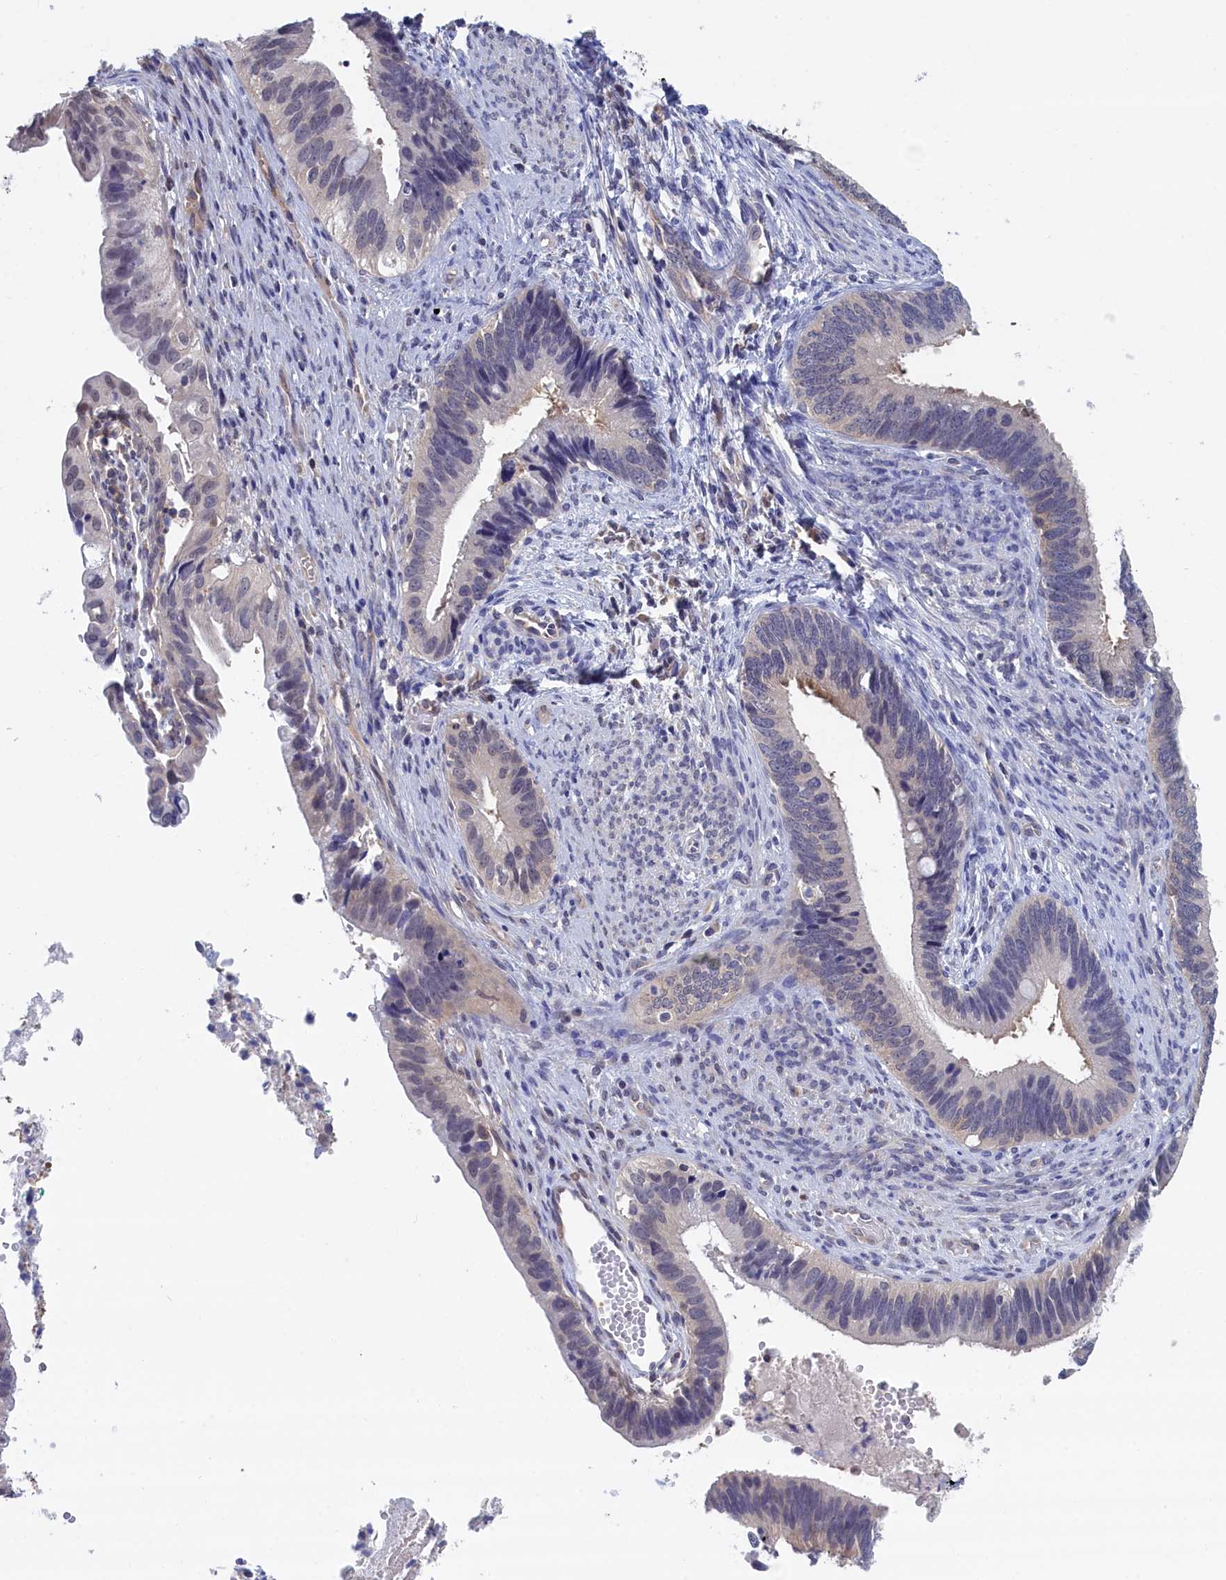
{"staining": {"intensity": "negative", "quantity": "none", "location": "none"}, "tissue": "cervical cancer", "cell_type": "Tumor cells", "image_type": "cancer", "snomed": [{"axis": "morphology", "description": "Adenocarcinoma, NOS"}, {"axis": "topography", "description": "Cervix"}], "caption": "Cervical adenocarcinoma was stained to show a protein in brown. There is no significant positivity in tumor cells.", "gene": "PGP", "patient": {"sex": "female", "age": 42}}